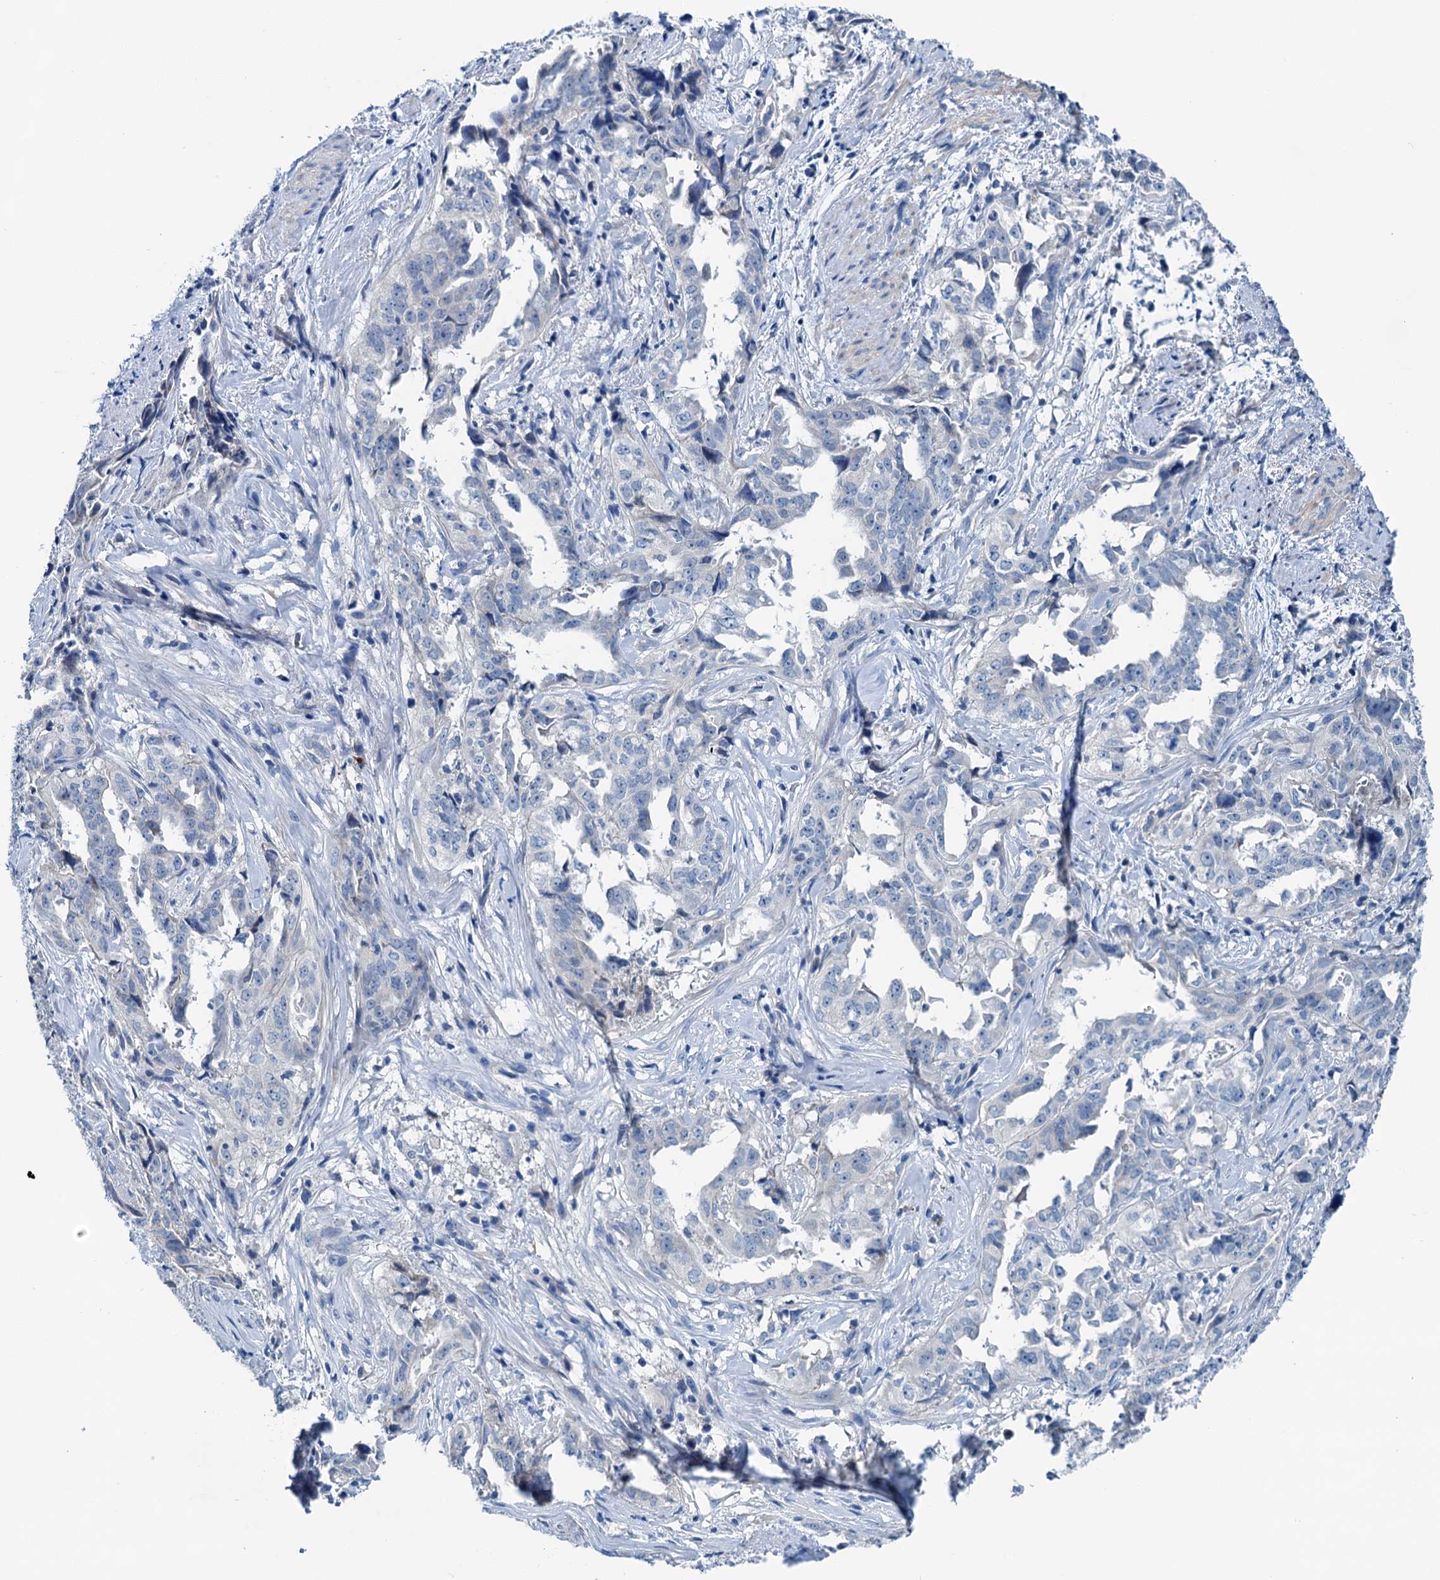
{"staining": {"intensity": "negative", "quantity": "none", "location": "none"}, "tissue": "endometrial cancer", "cell_type": "Tumor cells", "image_type": "cancer", "snomed": [{"axis": "morphology", "description": "Adenocarcinoma, NOS"}, {"axis": "topography", "description": "Endometrium"}], "caption": "An image of adenocarcinoma (endometrial) stained for a protein reveals no brown staining in tumor cells.", "gene": "KNDC1", "patient": {"sex": "female", "age": 65}}